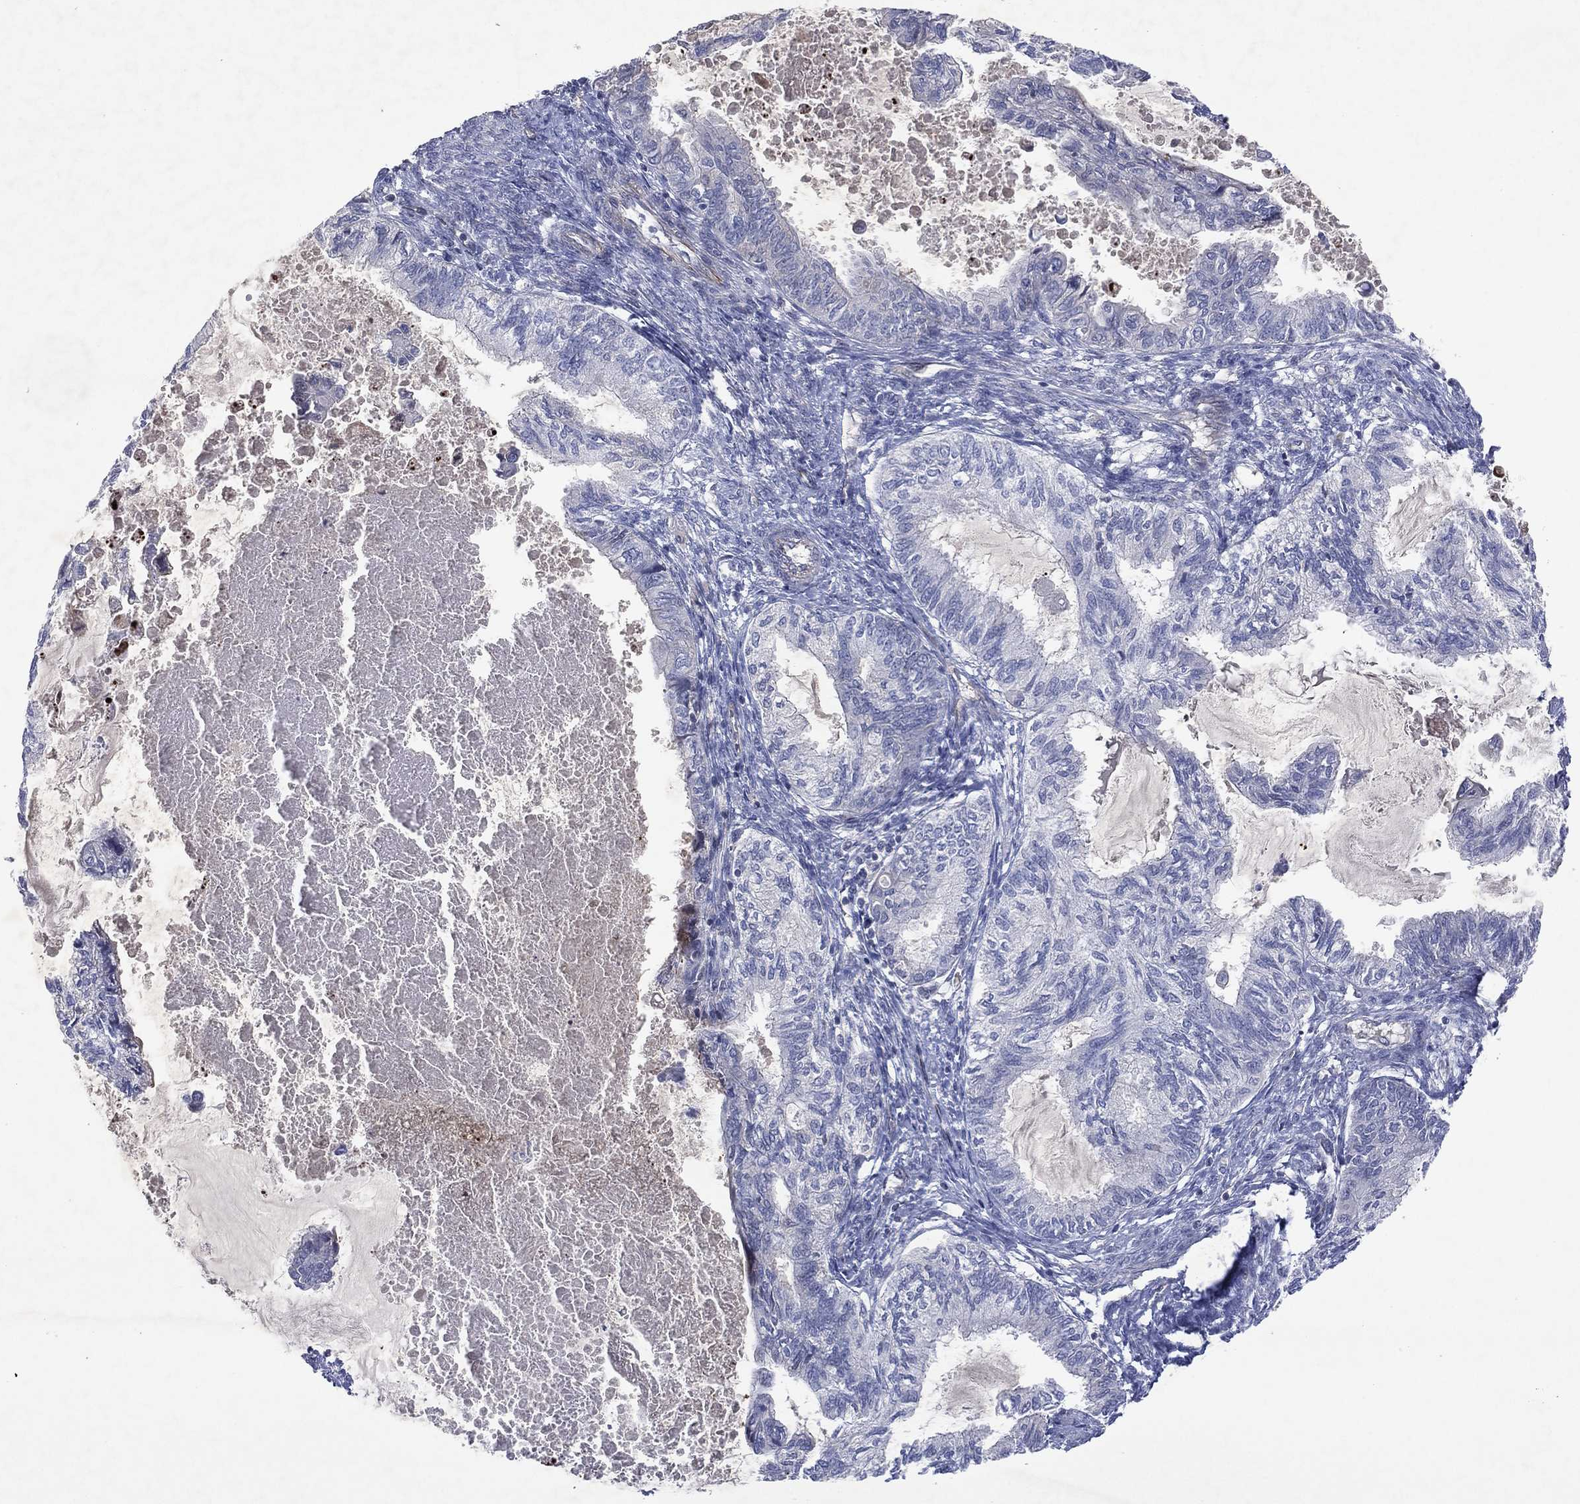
{"staining": {"intensity": "negative", "quantity": "none", "location": "none"}, "tissue": "endometrial cancer", "cell_type": "Tumor cells", "image_type": "cancer", "snomed": [{"axis": "morphology", "description": "Adenocarcinoma, NOS"}, {"axis": "topography", "description": "Endometrium"}], "caption": "Immunohistochemistry (IHC) of adenocarcinoma (endometrial) demonstrates no staining in tumor cells.", "gene": "FLI1", "patient": {"sex": "female", "age": 86}}